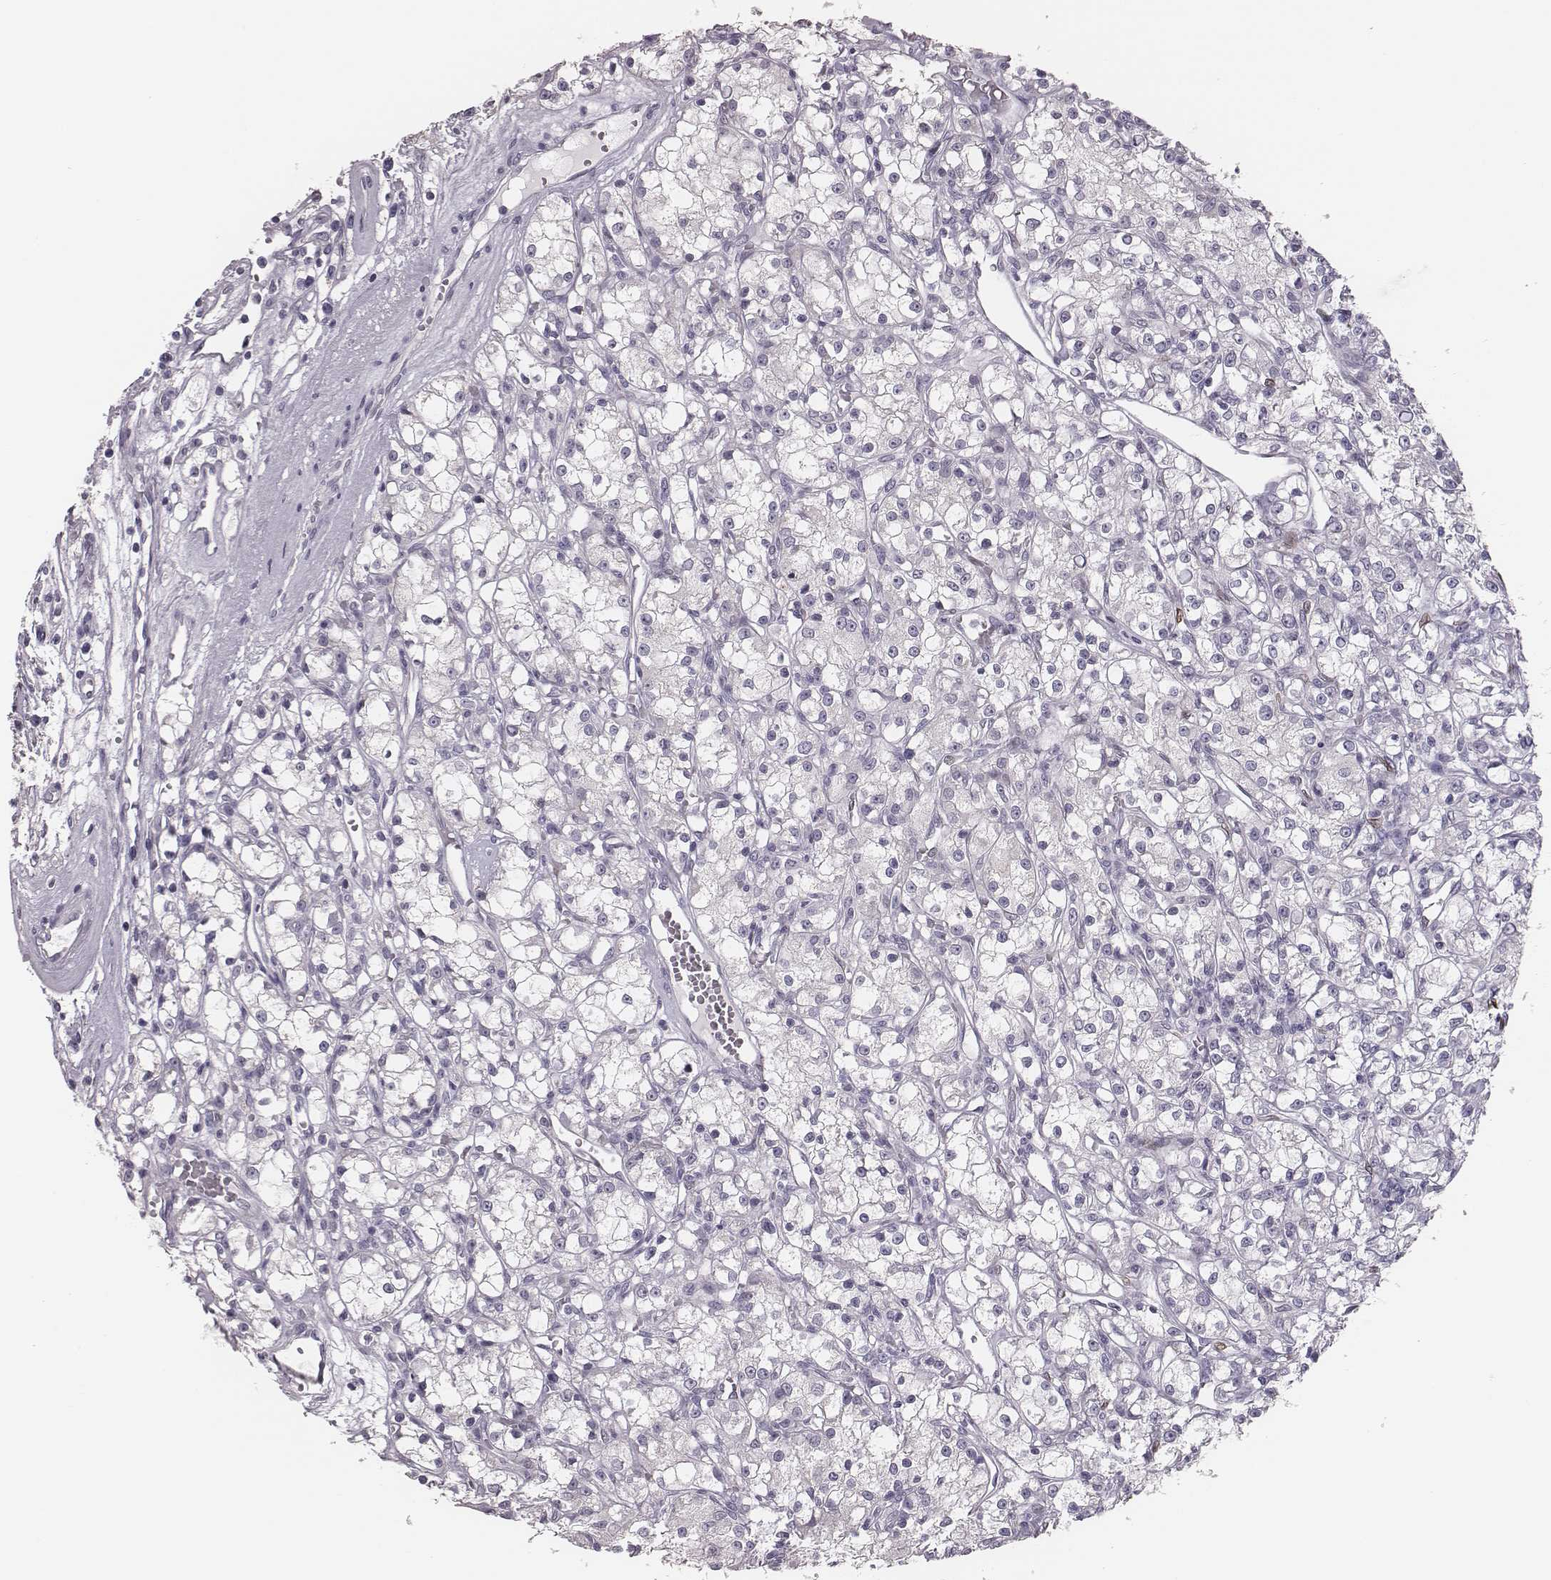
{"staining": {"intensity": "negative", "quantity": "none", "location": "none"}, "tissue": "renal cancer", "cell_type": "Tumor cells", "image_type": "cancer", "snomed": [{"axis": "morphology", "description": "Adenocarcinoma, NOS"}, {"axis": "topography", "description": "Kidney"}], "caption": "This is an IHC image of renal cancer (adenocarcinoma). There is no staining in tumor cells.", "gene": "ADGRF4", "patient": {"sex": "female", "age": 59}}